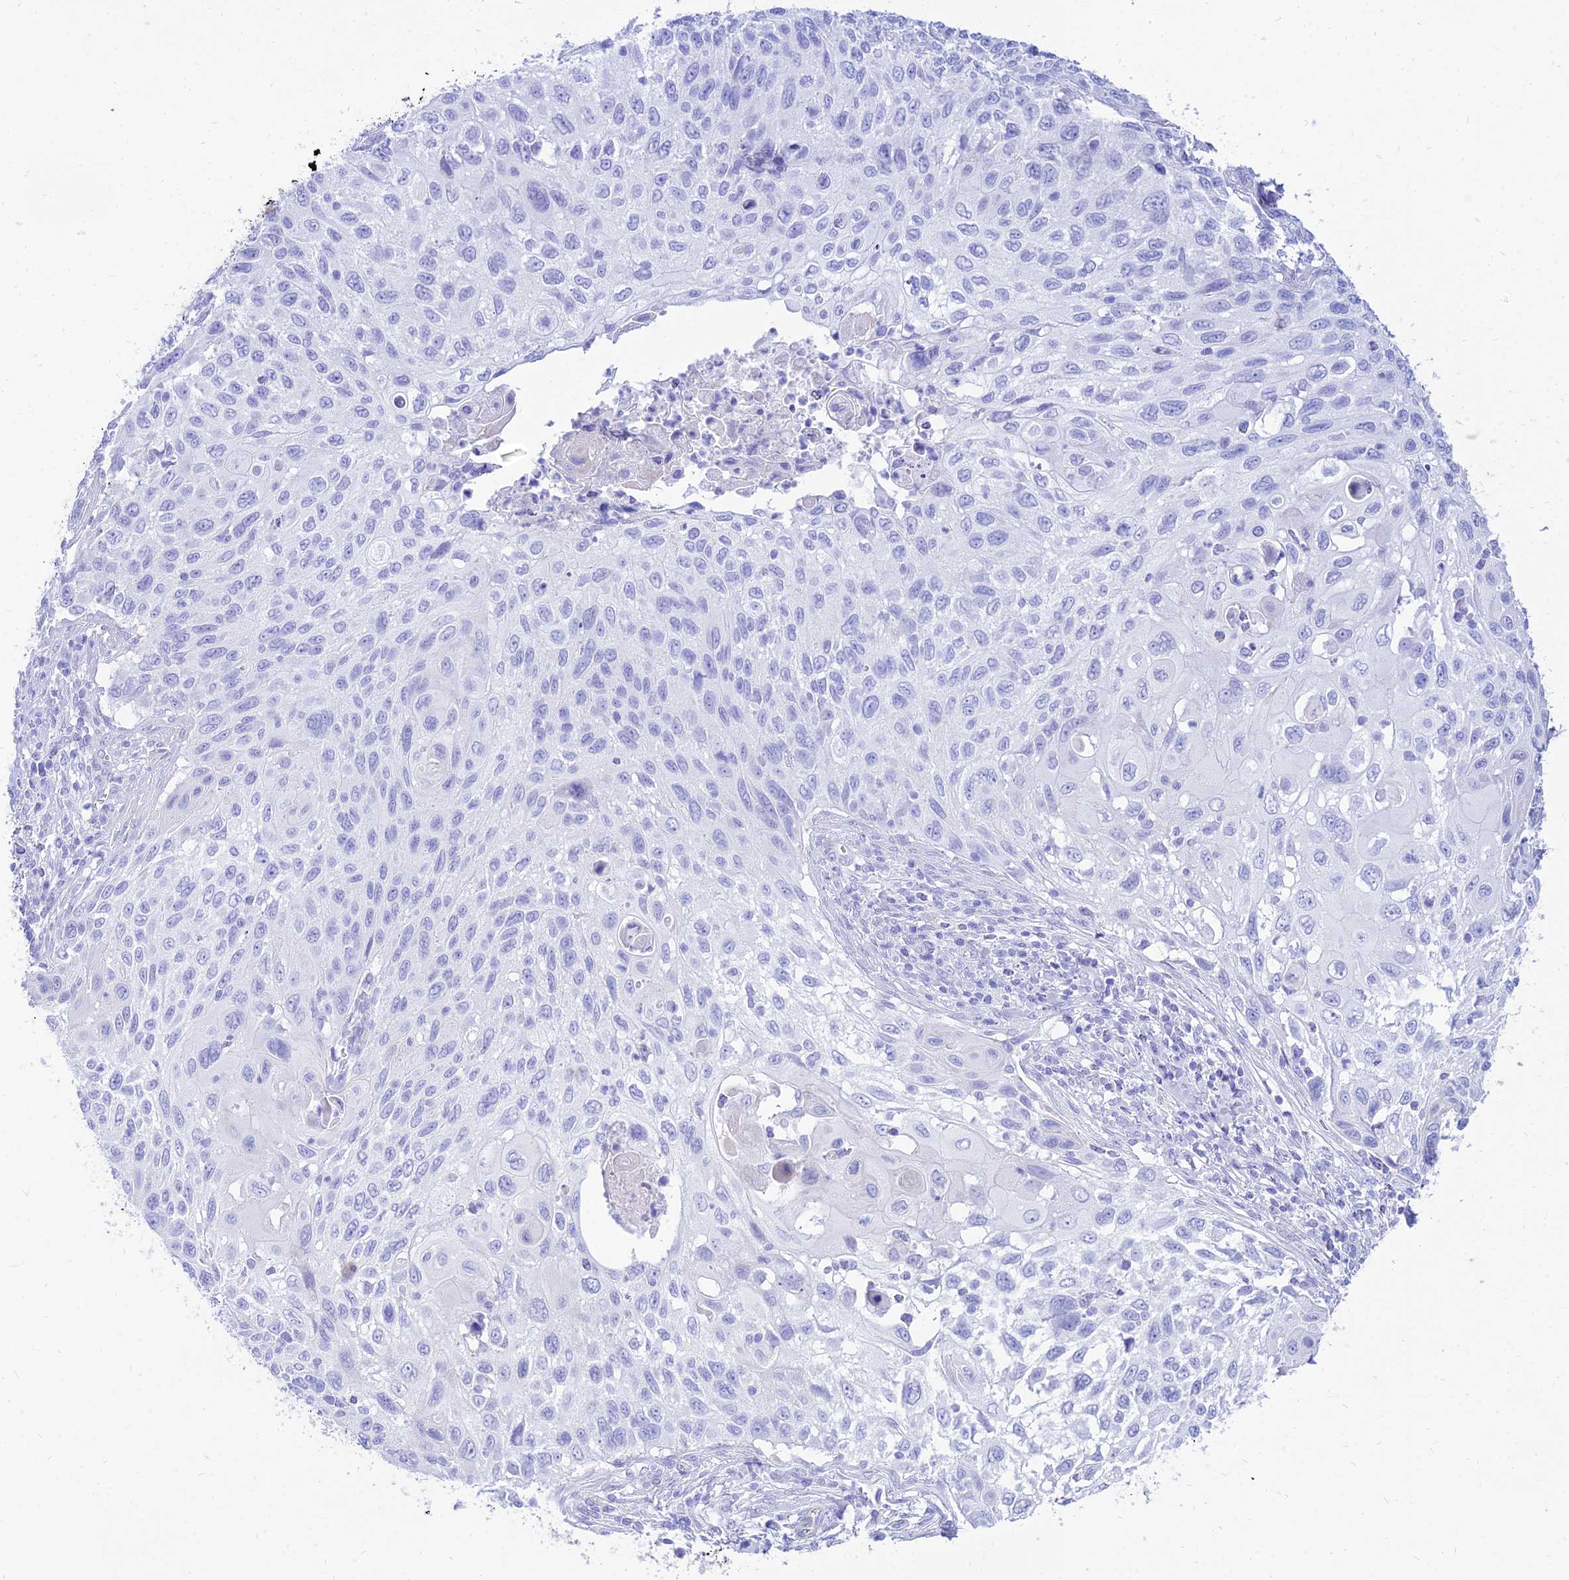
{"staining": {"intensity": "negative", "quantity": "none", "location": "none"}, "tissue": "cervical cancer", "cell_type": "Tumor cells", "image_type": "cancer", "snomed": [{"axis": "morphology", "description": "Squamous cell carcinoma, NOS"}, {"axis": "topography", "description": "Cervix"}], "caption": "Tumor cells show no significant positivity in cervical cancer.", "gene": "TAC3", "patient": {"sex": "female", "age": 70}}